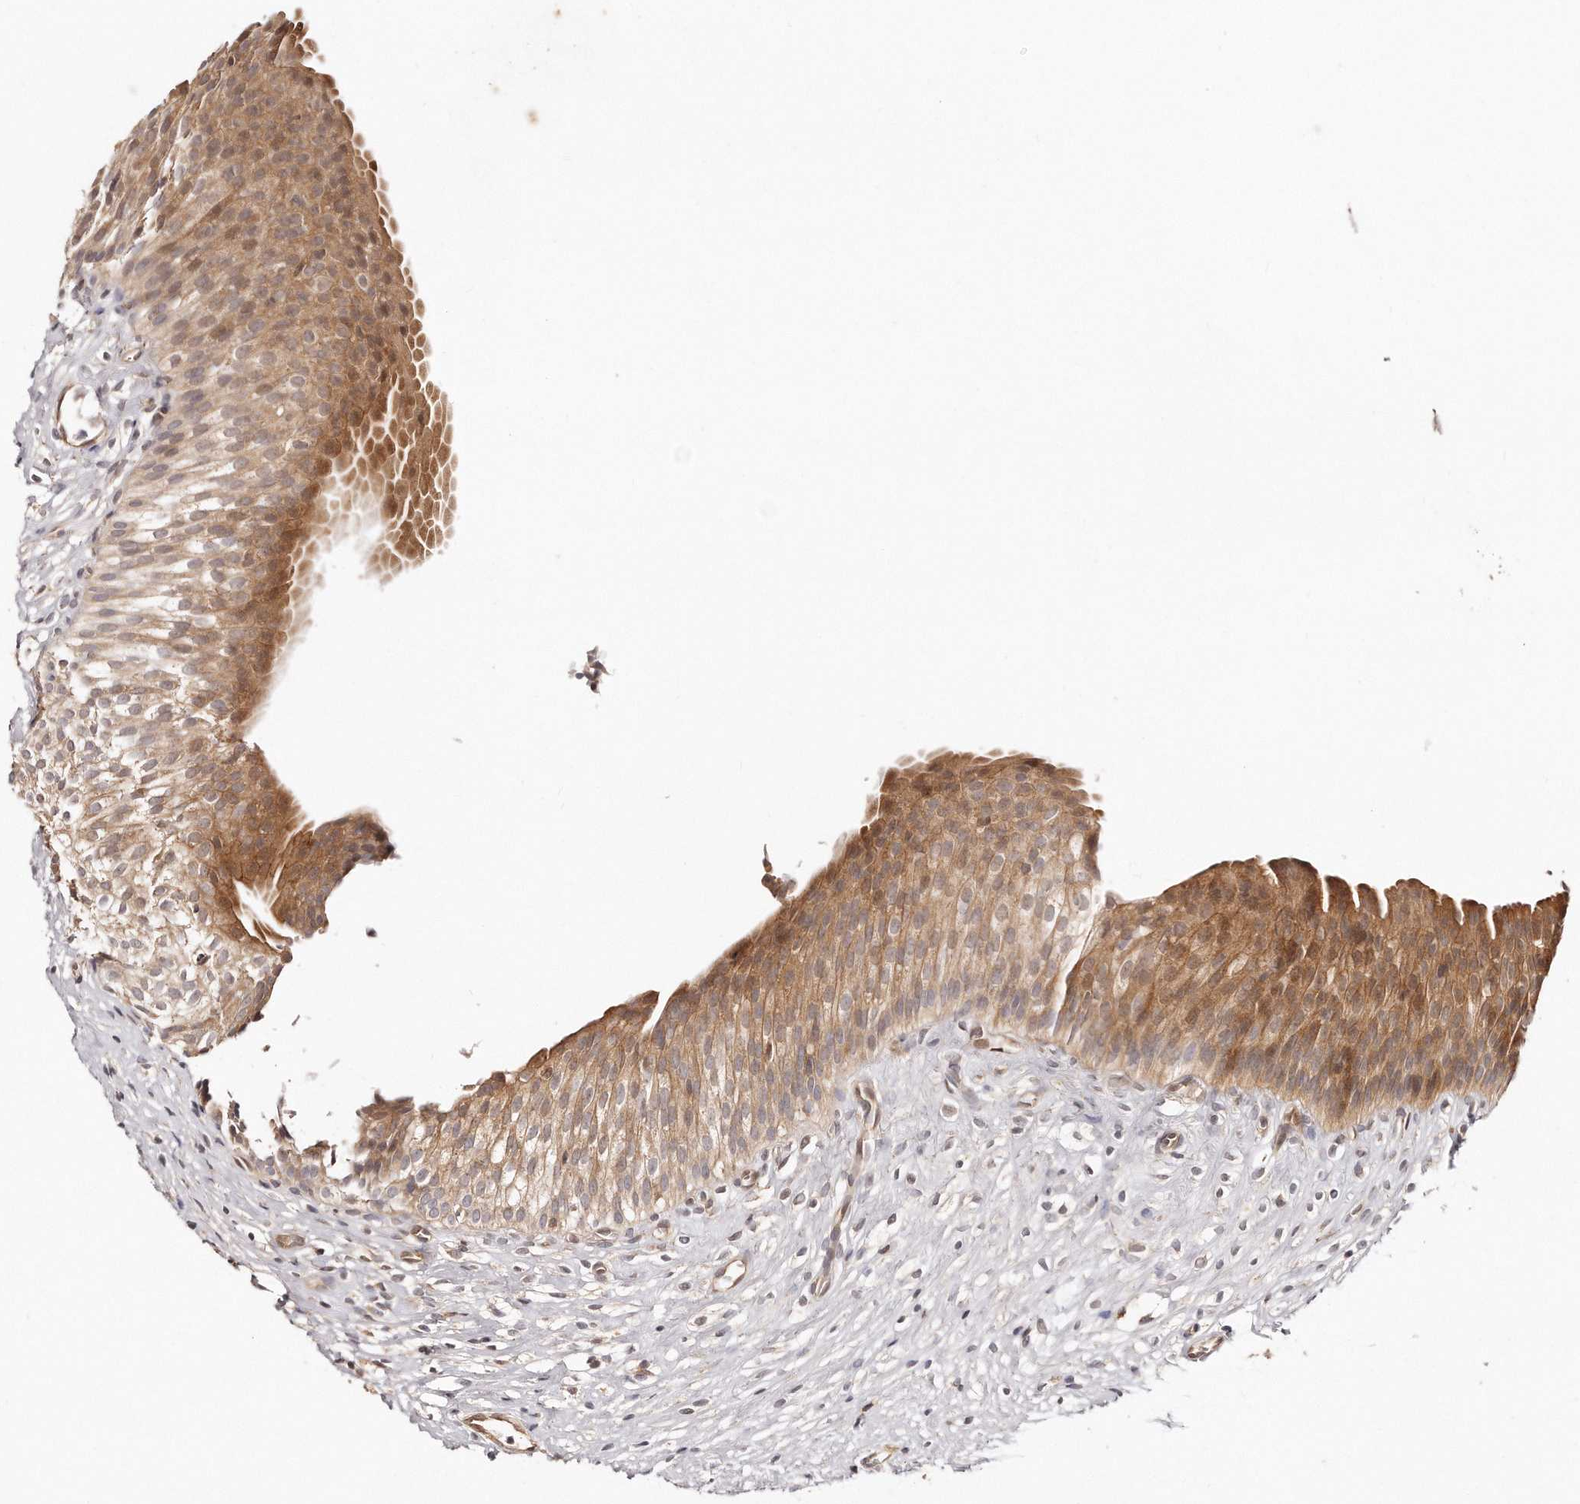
{"staining": {"intensity": "moderate", "quantity": ">75%", "location": "cytoplasmic/membranous"}, "tissue": "urinary bladder", "cell_type": "Urothelial cells", "image_type": "normal", "snomed": [{"axis": "morphology", "description": "Normal tissue, NOS"}, {"axis": "topography", "description": "Urinary bladder"}], "caption": "A medium amount of moderate cytoplasmic/membranous positivity is present in about >75% of urothelial cells in unremarkable urinary bladder. Using DAB (brown) and hematoxylin (blue) stains, captured at high magnification using brightfield microscopy.", "gene": "GBP4", "patient": {"sex": "male", "age": 1}}